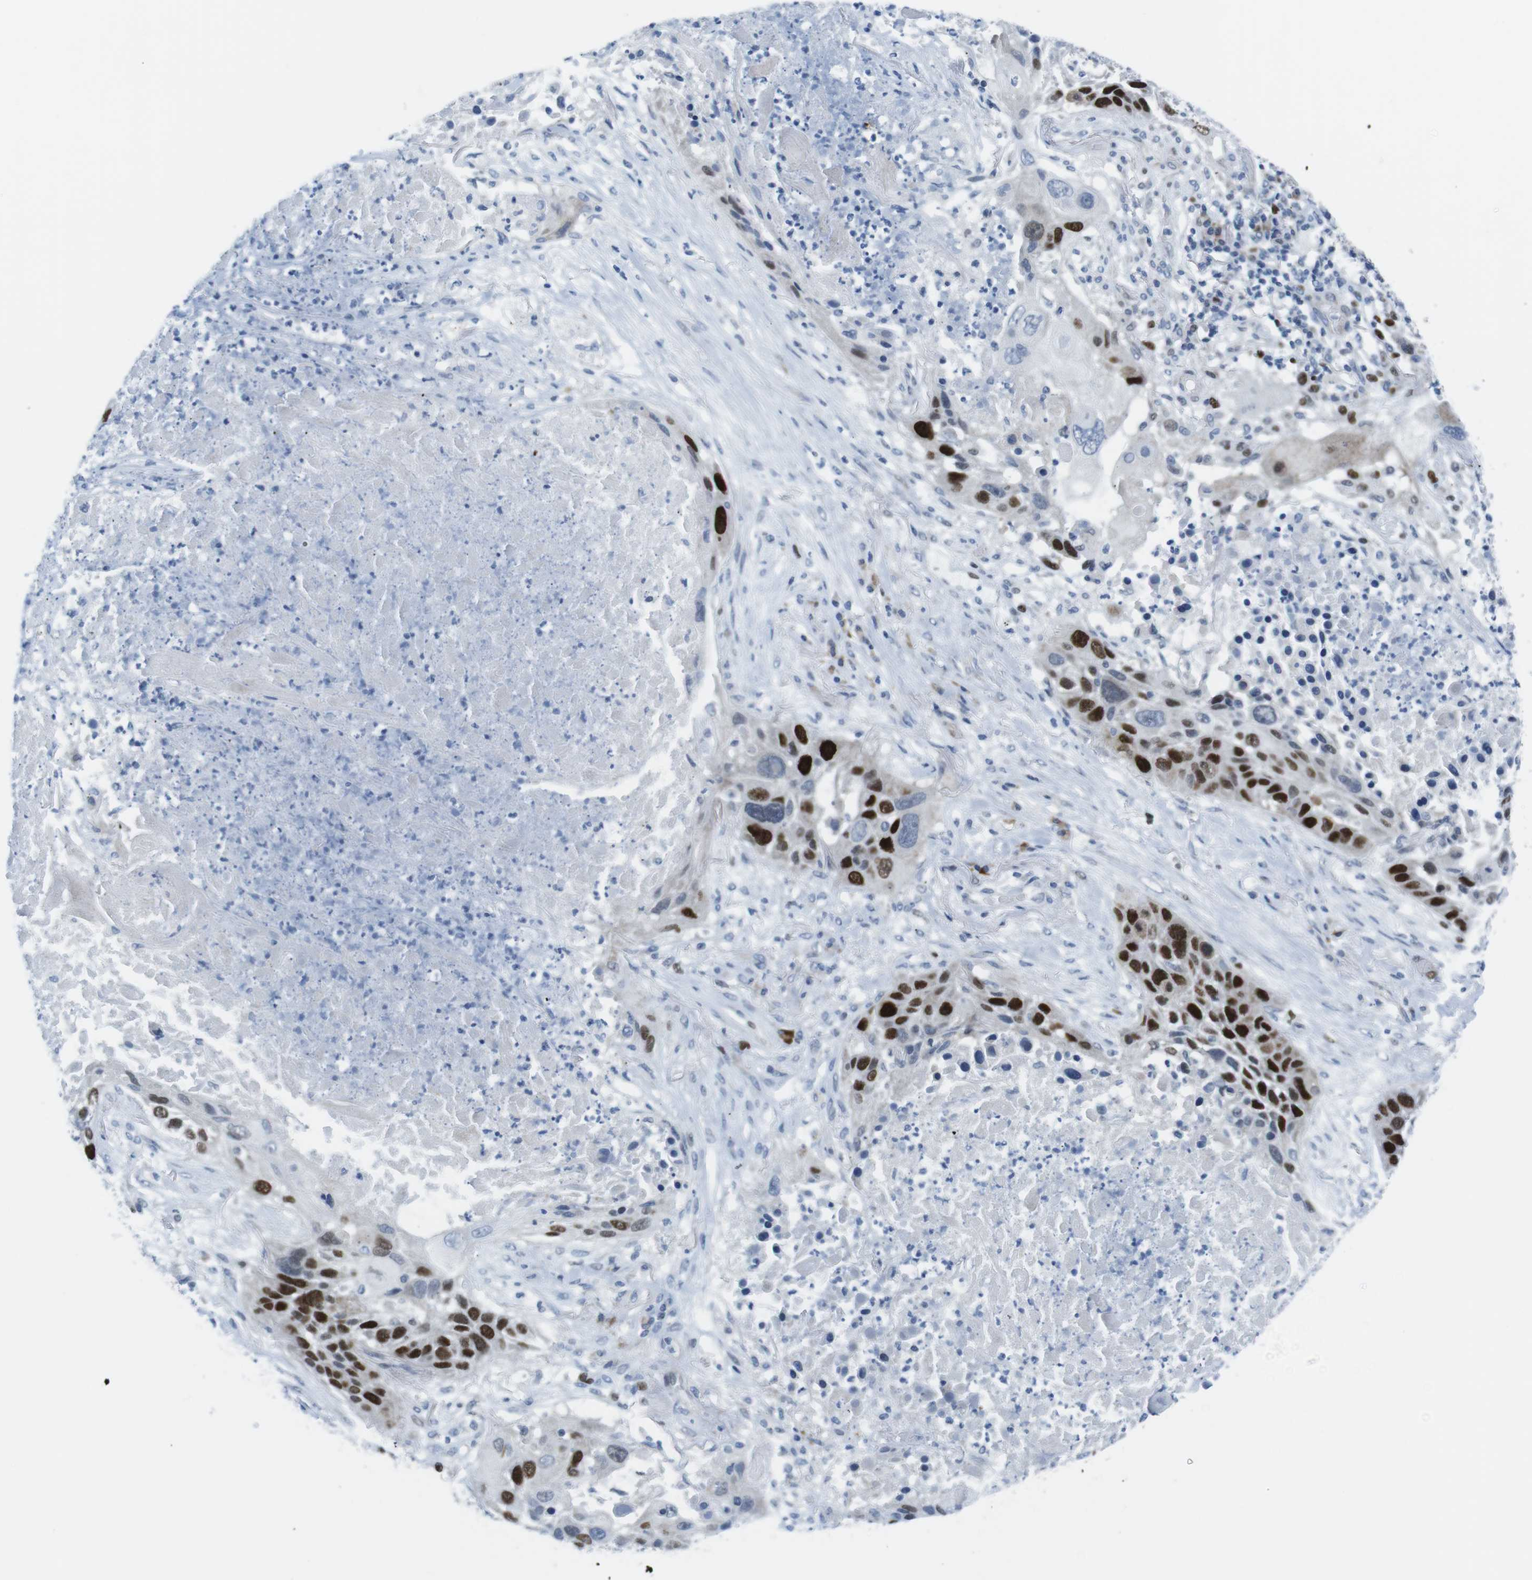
{"staining": {"intensity": "strong", "quantity": ">75%", "location": "nuclear"}, "tissue": "lung cancer", "cell_type": "Tumor cells", "image_type": "cancer", "snomed": [{"axis": "morphology", "description": "Squamous cell carcinoma, NOS"}, {"axis": "topography", "description": "Lung"}], "caption": "The micrograph shows staining of lung cancer, revealing strong nuclear protein expression (brown color) within tumor cells.", "gene": "CHAF1A", "patient": {"sex": "male", "age": 57}}